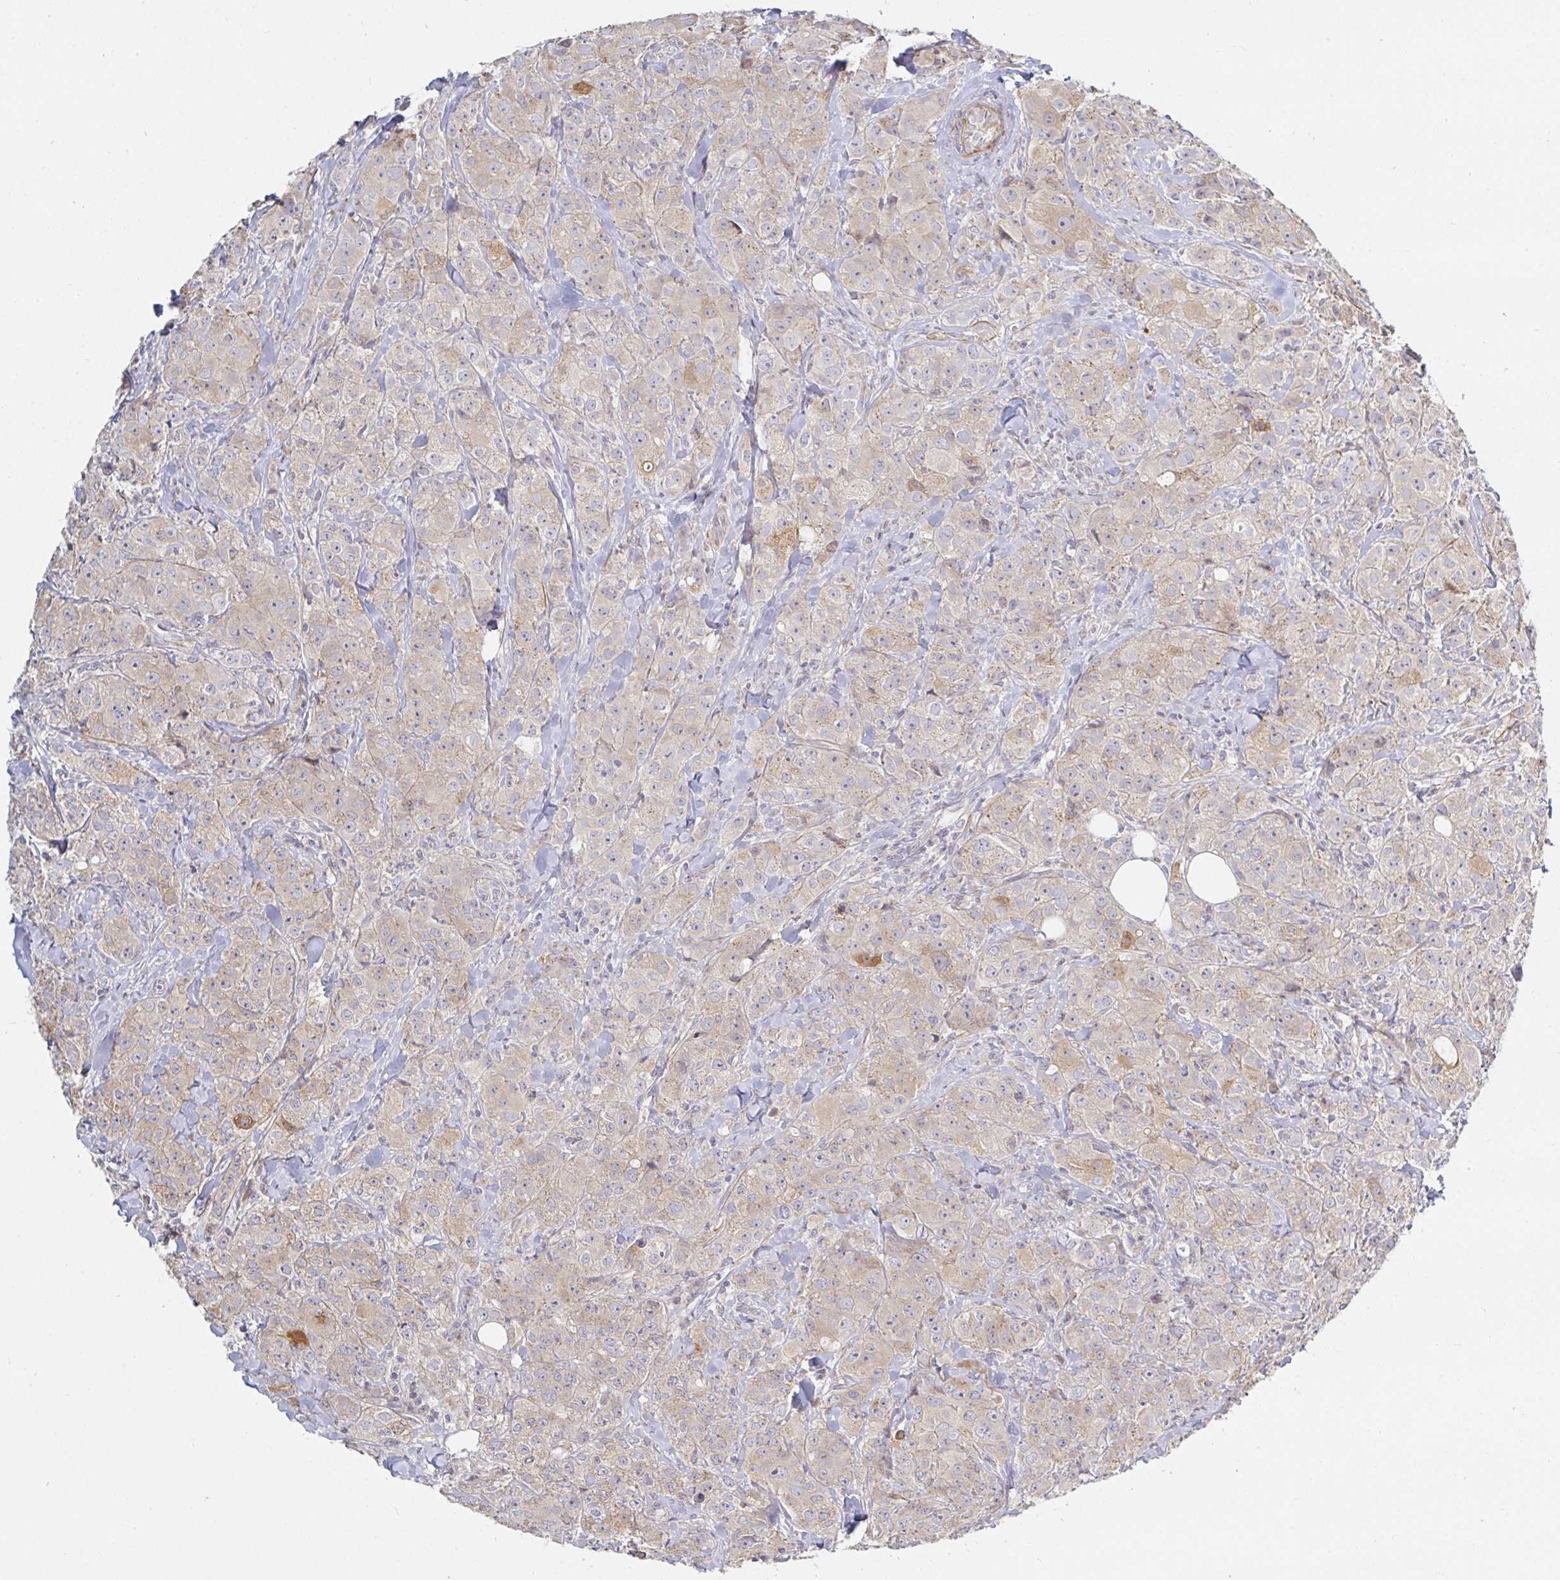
{"staining": {"intensity": "weak", "quantity": "25%-75%", "location": "cytoplasmic/membranous"}, "tissue": "breast cancer", "cell_type": "Tumor cells", "image_type": "cancer", "snomed": [{"axis": "morphology", "description": "Normal tissue, NOS"}, {"axis": "morphology", "description": "Duct carcinoma"}, {"axis": "topography", "description": "Breast"}], "caption": "Tumor cells show low levels of weak cytoplasmic/membranous positivity in about 25%-75% of cells in human breast cancer. (Stains: DAB (3,3'-diaminobenzidine) in brown, nuclei in blue, Microscopy: brightfield microscopy at high magnification).", "gene": "SSH2", "patient": {"sex": "female", "age": 43}}